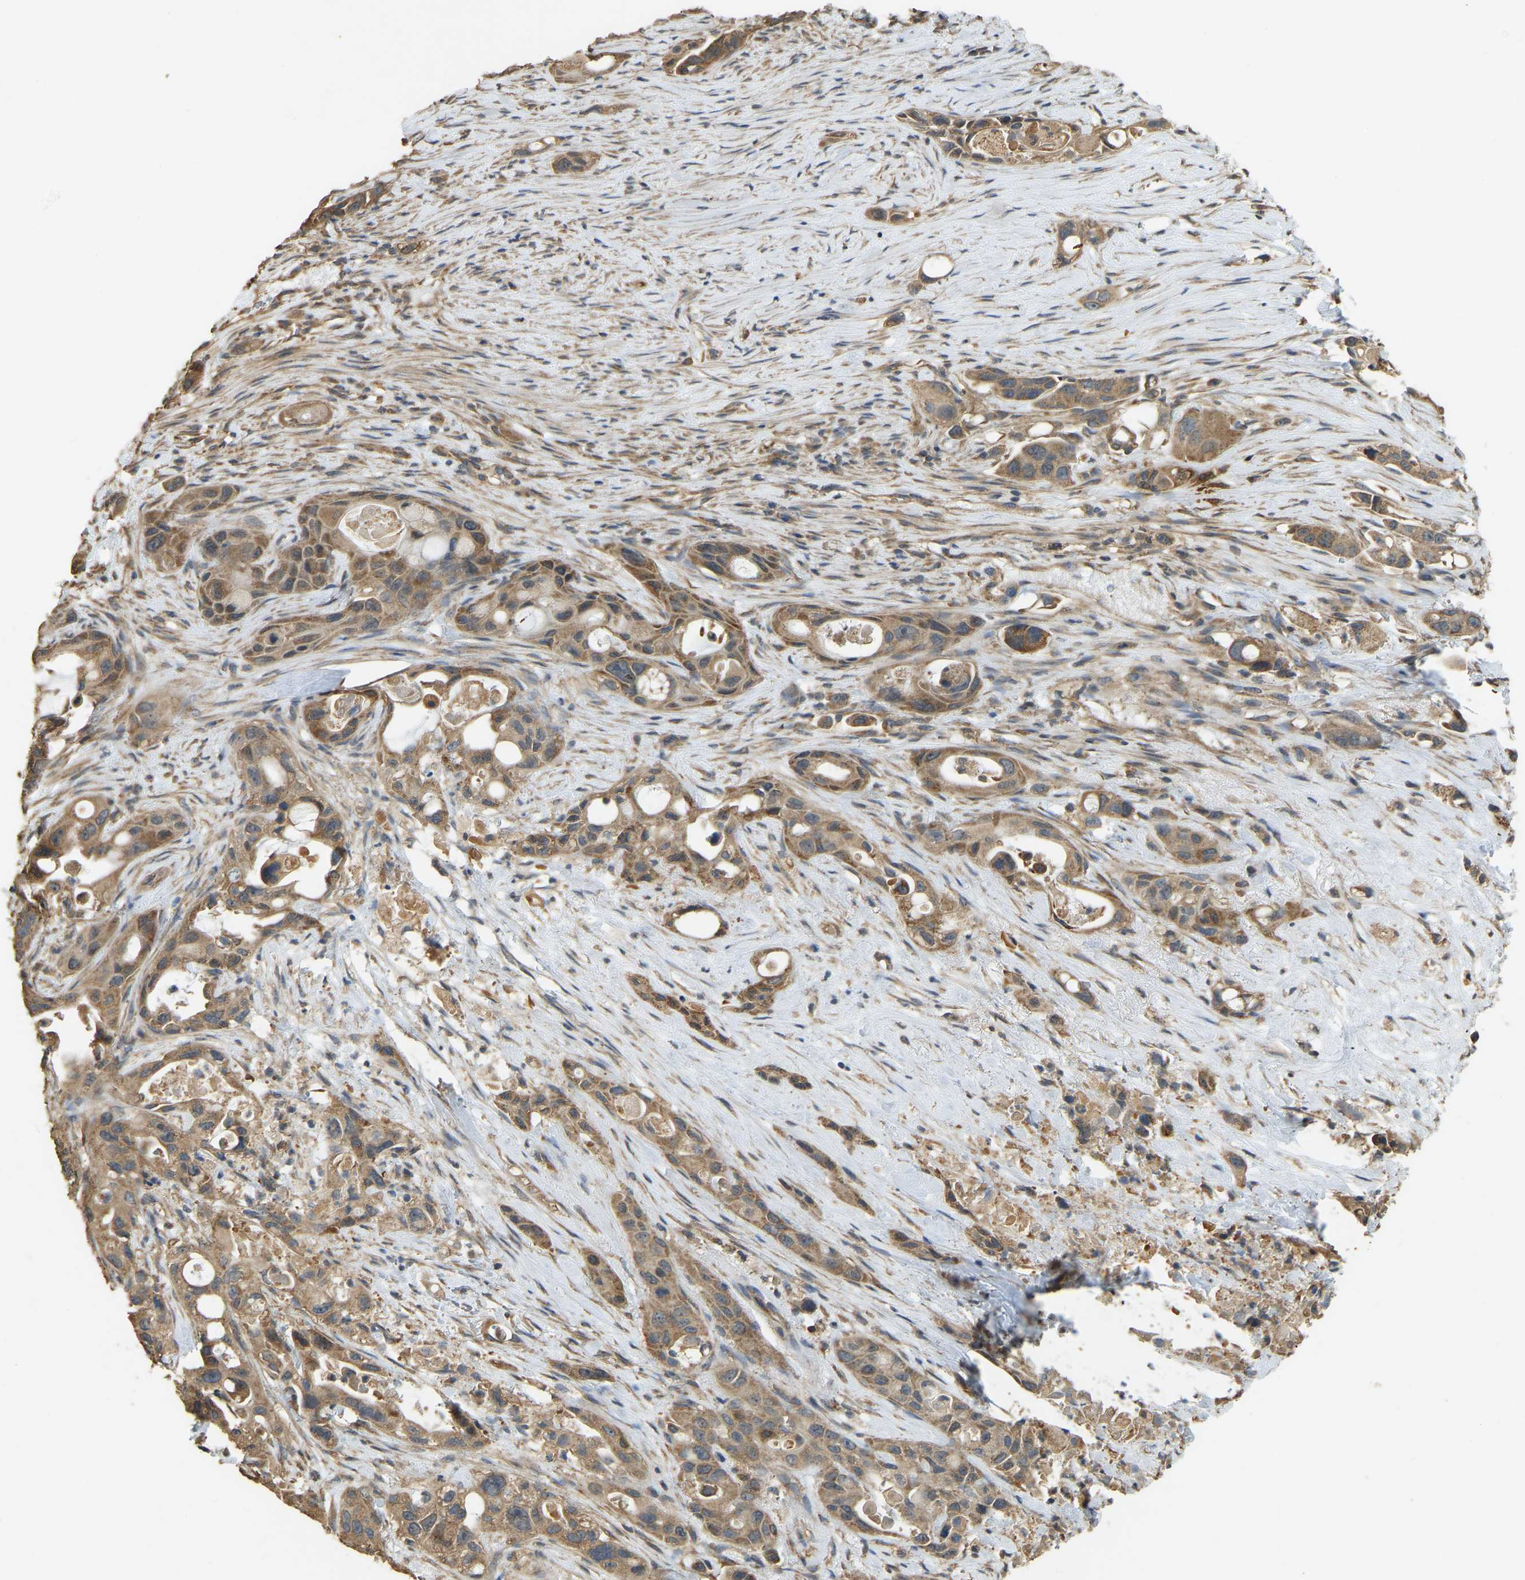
{"staining": {"intensity": "moderate", "quantity": ">75%", "location": "cytoplasmic/membranous"}, "tissue": "pancreatic cancer", "cell_type": "Tumor cells", "image_type": "cancer", "snomed": [{"axis": "morphology", "description": "Adenocarcinoma, NOS"}, {"axis": "topography", "description": "Pancreas"}], "caption": "A brown stain highlights moderate cytoplasmic/membranous expression of a protein in pancreatic cancer (adenocarcinoma) tumor cells. The staining was performed using DAB, with brown indicating positive protein expression. Nuclei are stained blue with hematoxylin.", "gene": "GNG2", "patient": {"sex": "male", "age": 53}}